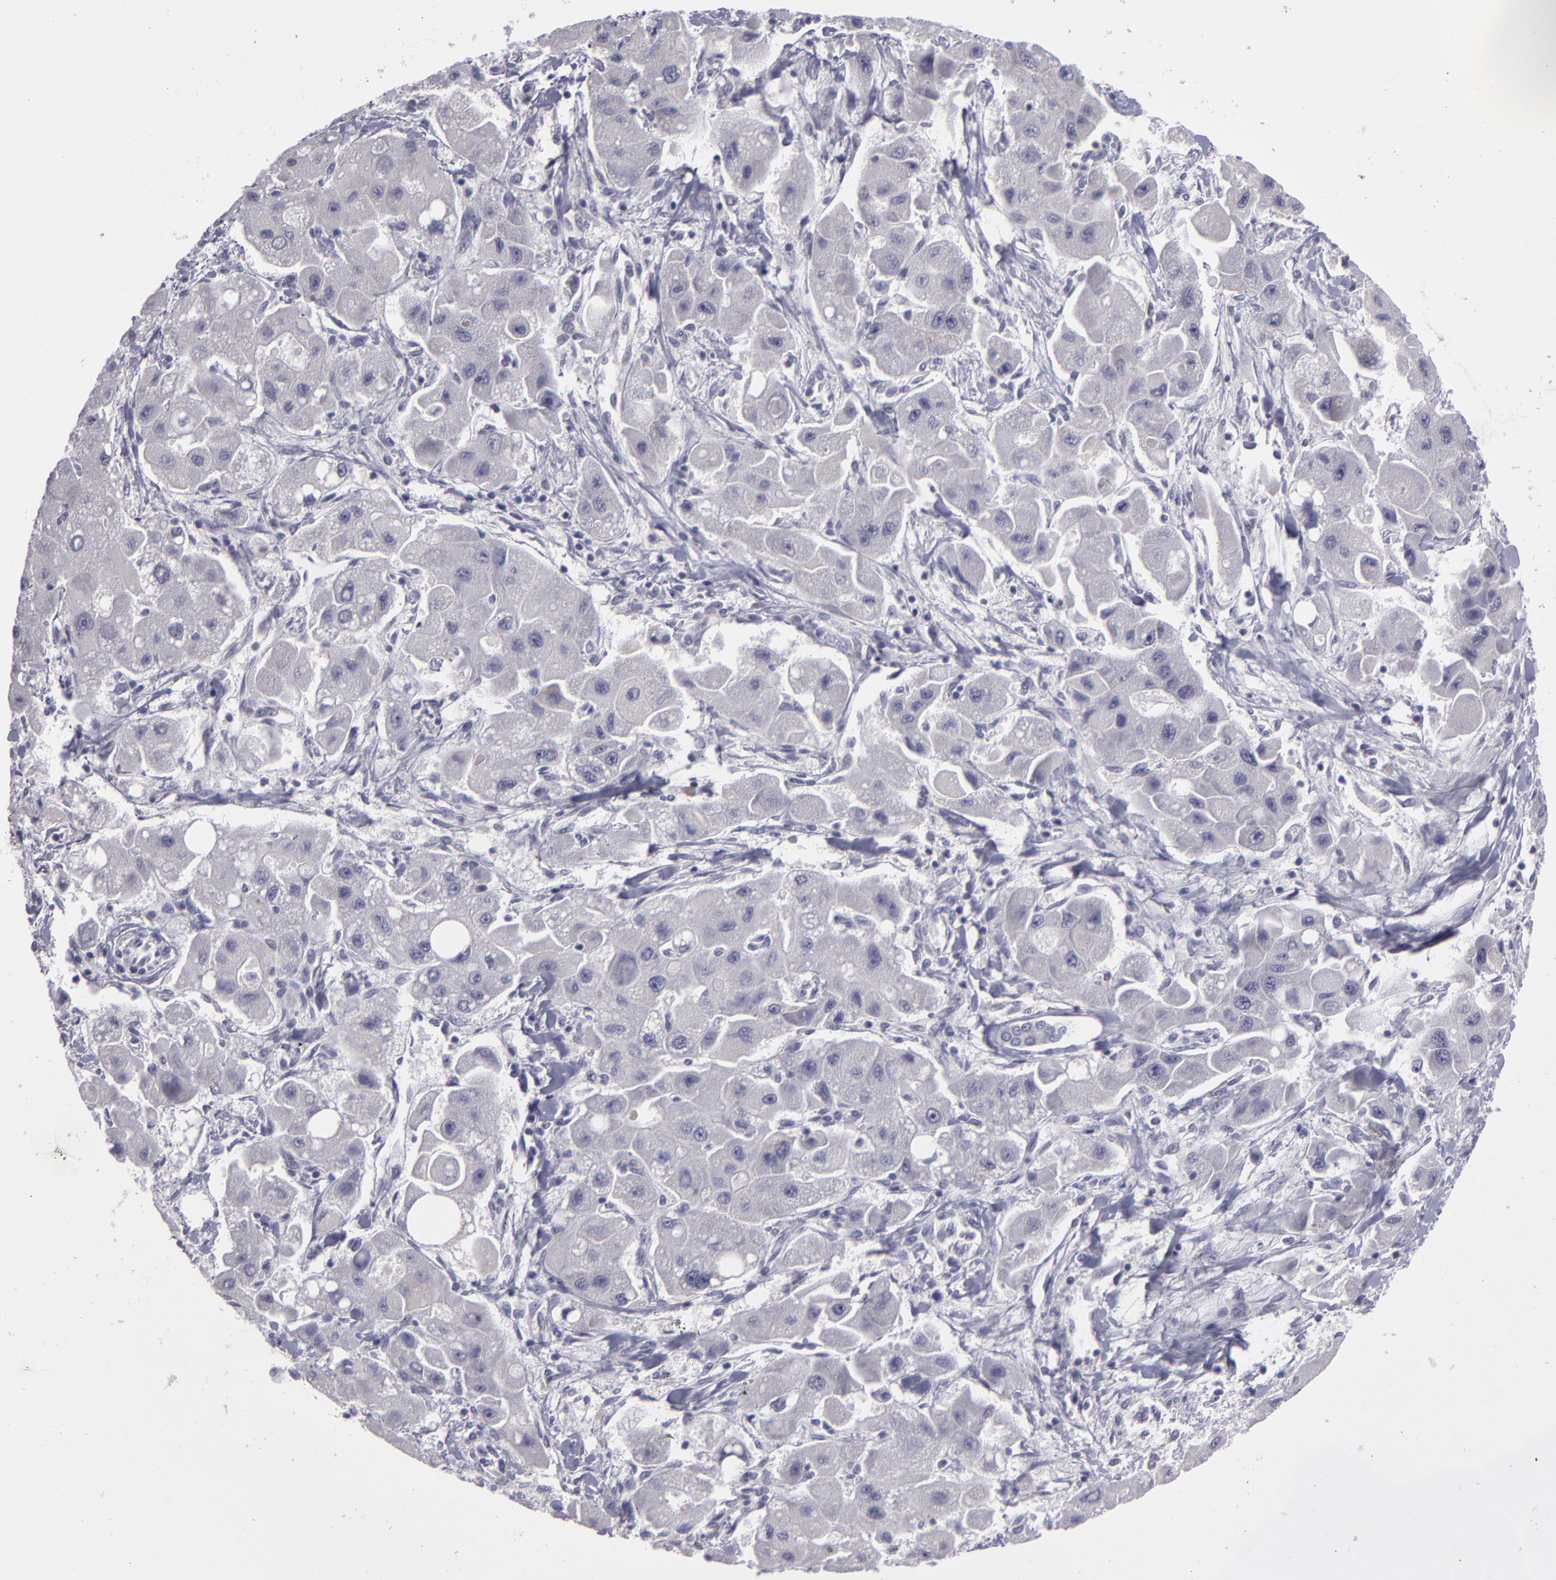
{"staining": {"intensity": "negative", "quantity": "none", "location": "none"}, "tissue": "liver cancer", "cell_type": "Tumor cells", "image_type": "cancer", "snomed": [{"axis": "morphology", "description": "Carcinoma, Hepatocellular, NOS"}, {"axis": "topography", "description": "Liver"}], "caption": "Photomicrograph shows no significant protein positivity in tumor cells of liver hepatocellular carcinoma.", "gene": "BCL10", "patient": {"sex": "male", "age": 24}}